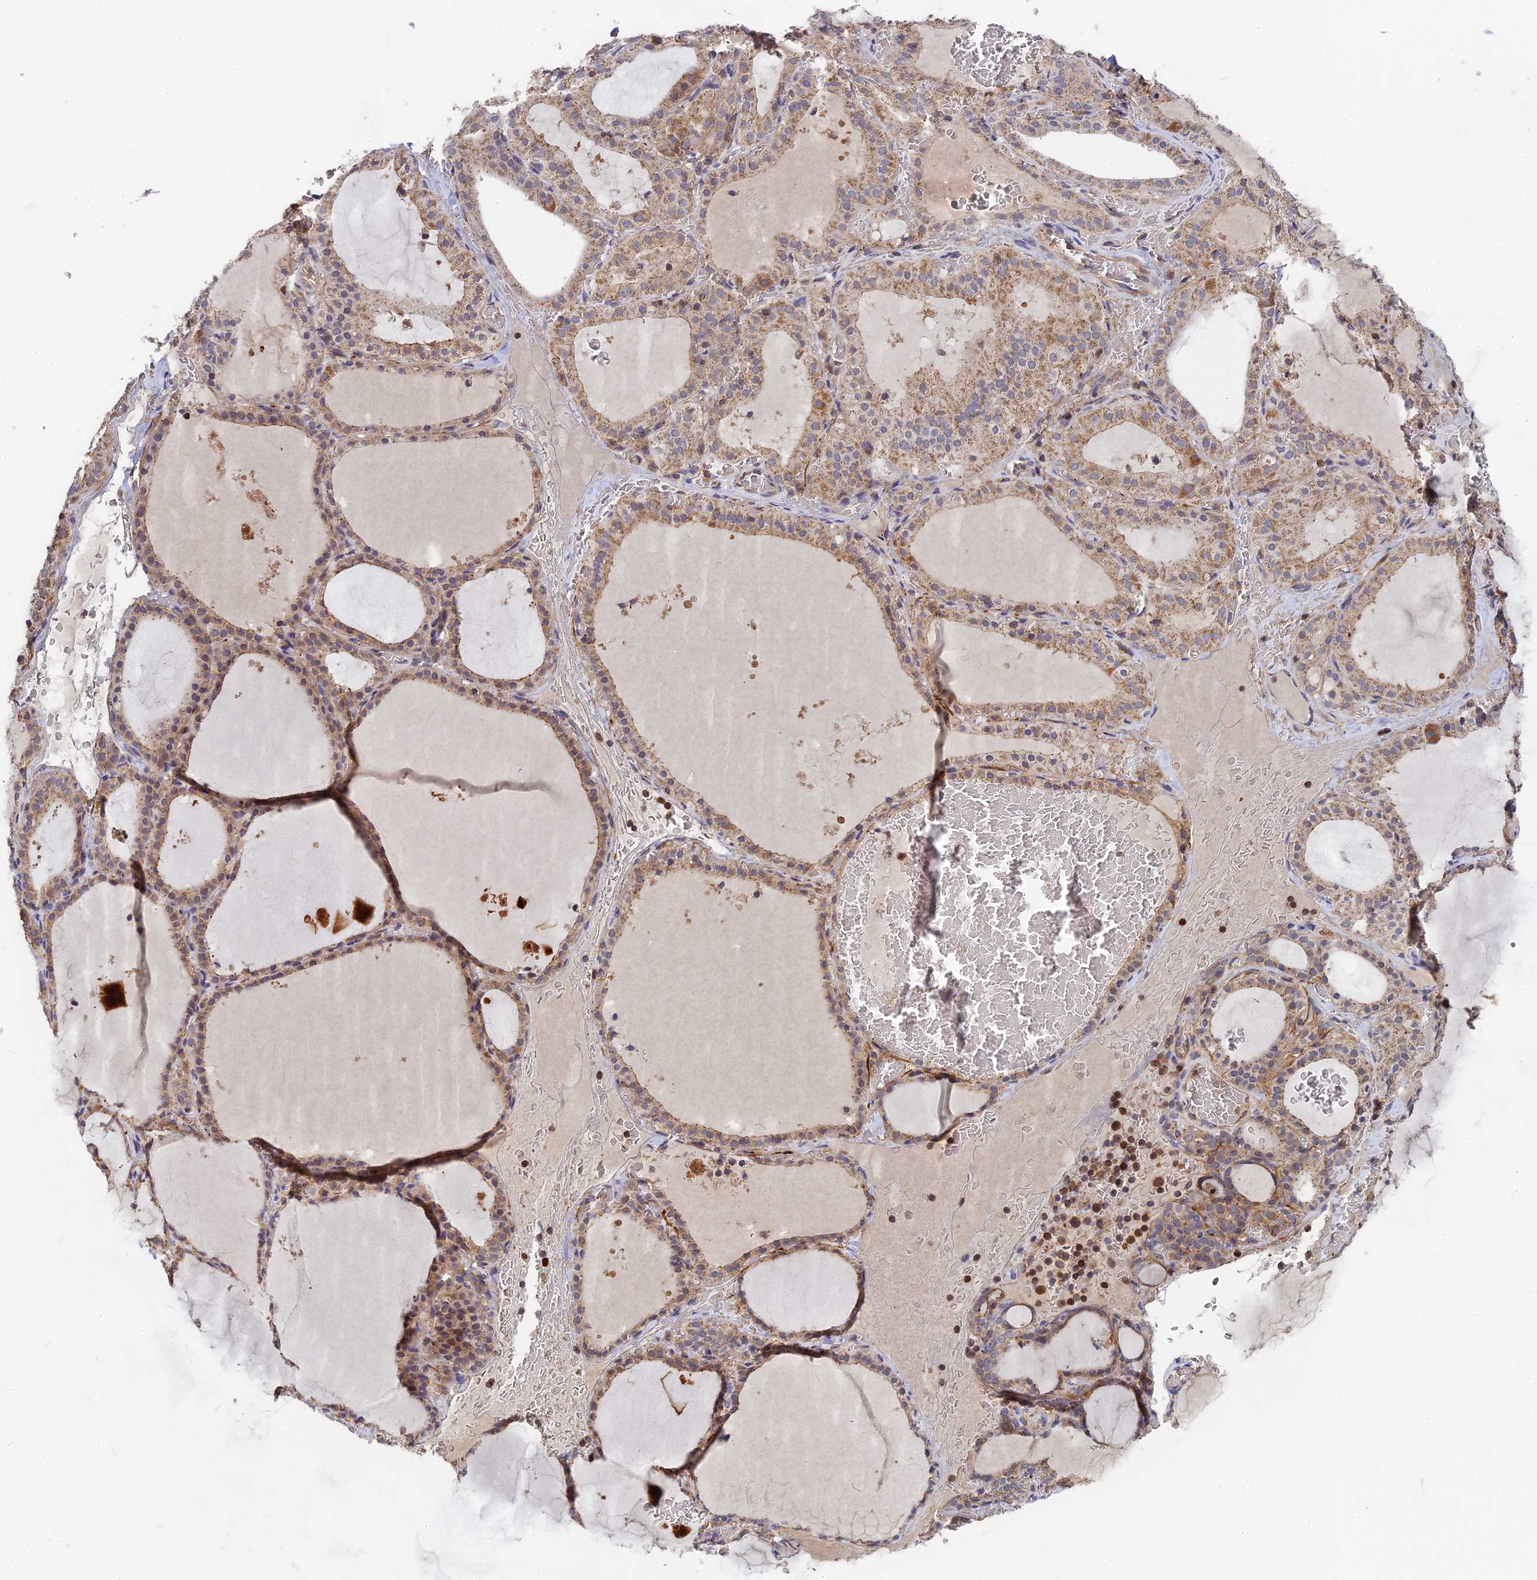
{"staining": {"intensity": "moderate", "quantity": ">75%", "location": "cytoplasmic/membranous"}, "tissue": "thyroid gland", "cell_type": "Glandular cells", "image_type": "normal", "snomed": [{"axis": "morphology", "description": "Normal tissue, NOS"}, {"axis": "topography", "description": "Thyroid gland"}], "caption": "Glandular cells demonstrate medium levels of moderate cytoplasmic/membranous staining in about >75% of cells in unremarkable thyroid gland.", "gene": "RPIA", "patient": {"sex": "female", "age": 39}}